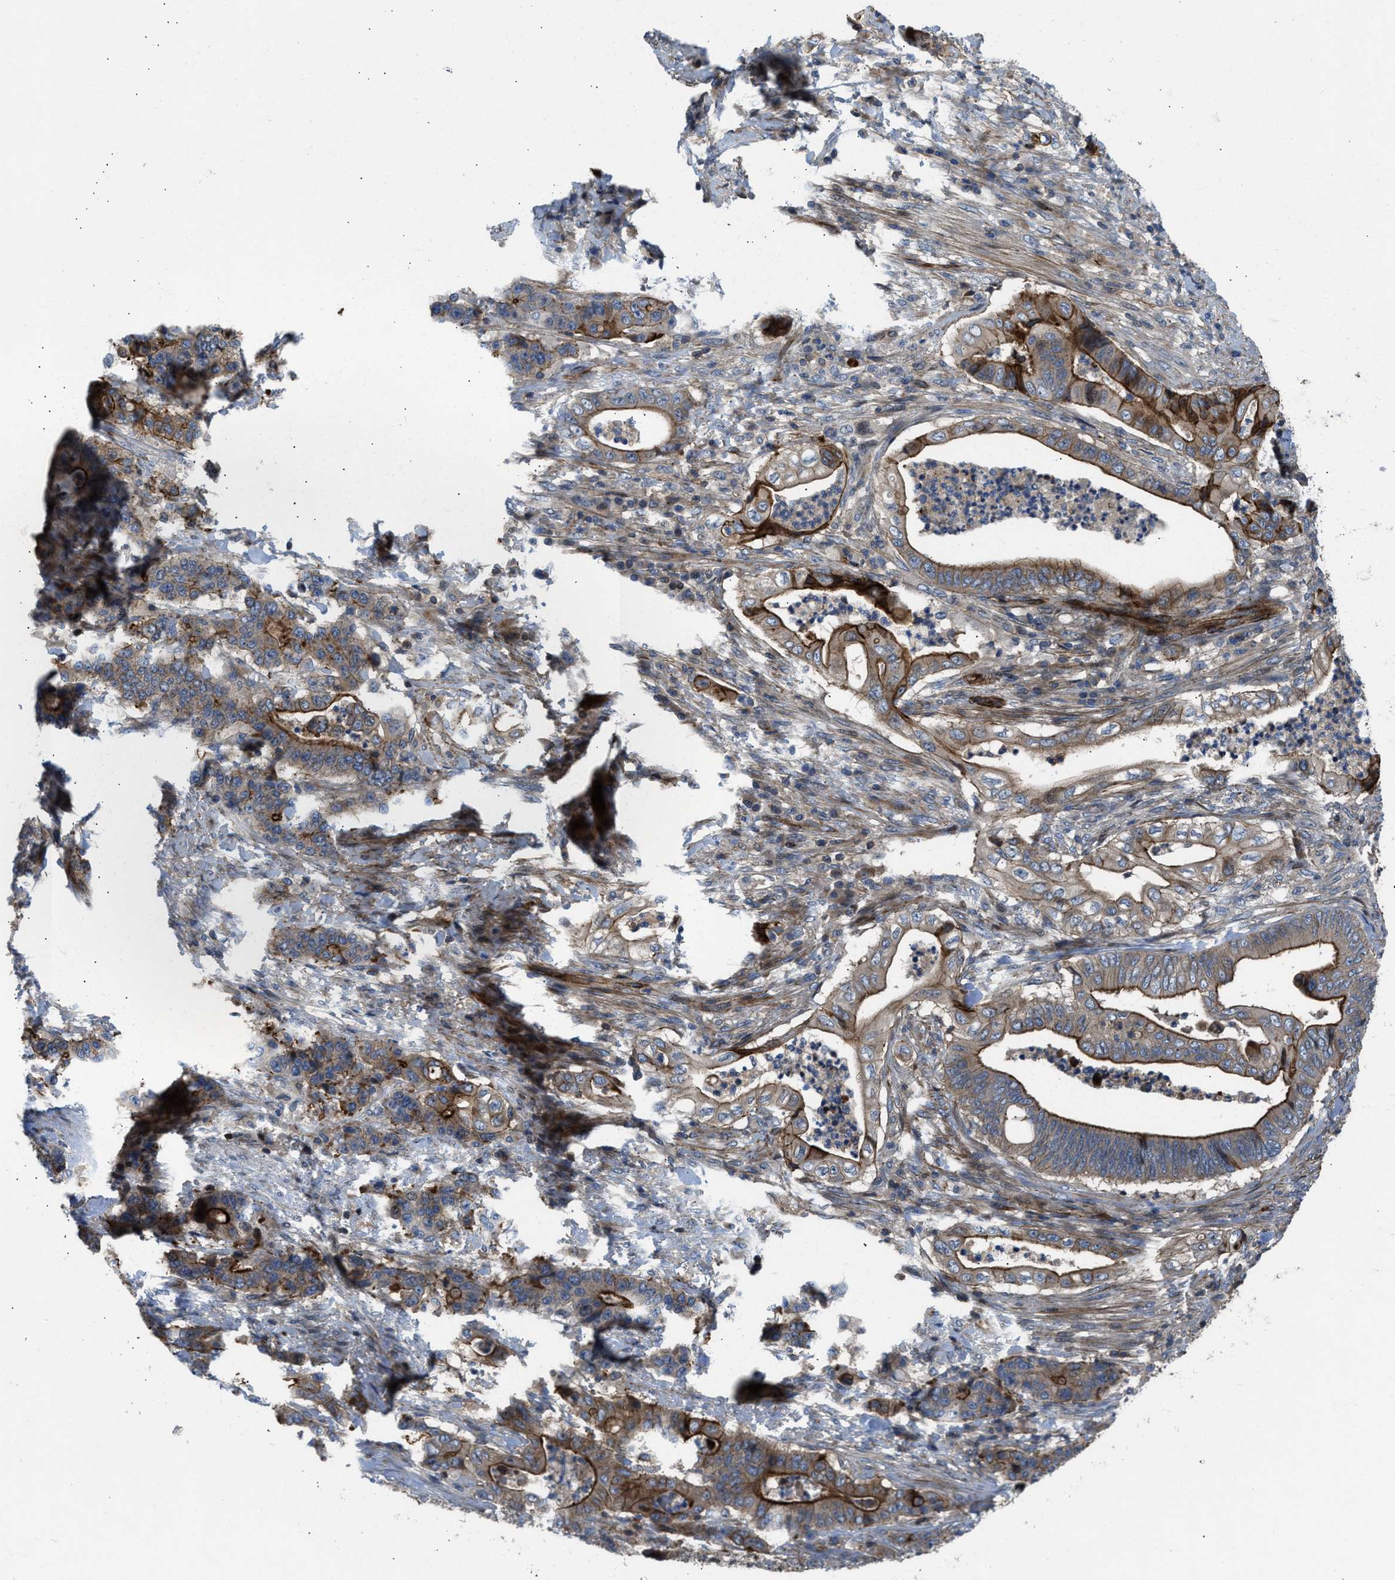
{"staining": {"intensity": "moderate", "quantity": ">75%", "location": "cytoplasmic/membranous"}, "tissue": "stomach cancer", "cell_type": "Tumor cells", "image_type": "cancer", "snomed": [{"axis": "morphology", "description": "Adenocarcinoma, NOS"}, {"axis": "topography", "description": "Stomach"}], "caption": "Adenocarcinoma (stomach) stained for a protein (brown) displays moderate cytoplasmic/membranous positive staining in approximately >75% of tumor cells.", "gene": "NYNRIN", "patient": {"sex": "female", "age": 73}}